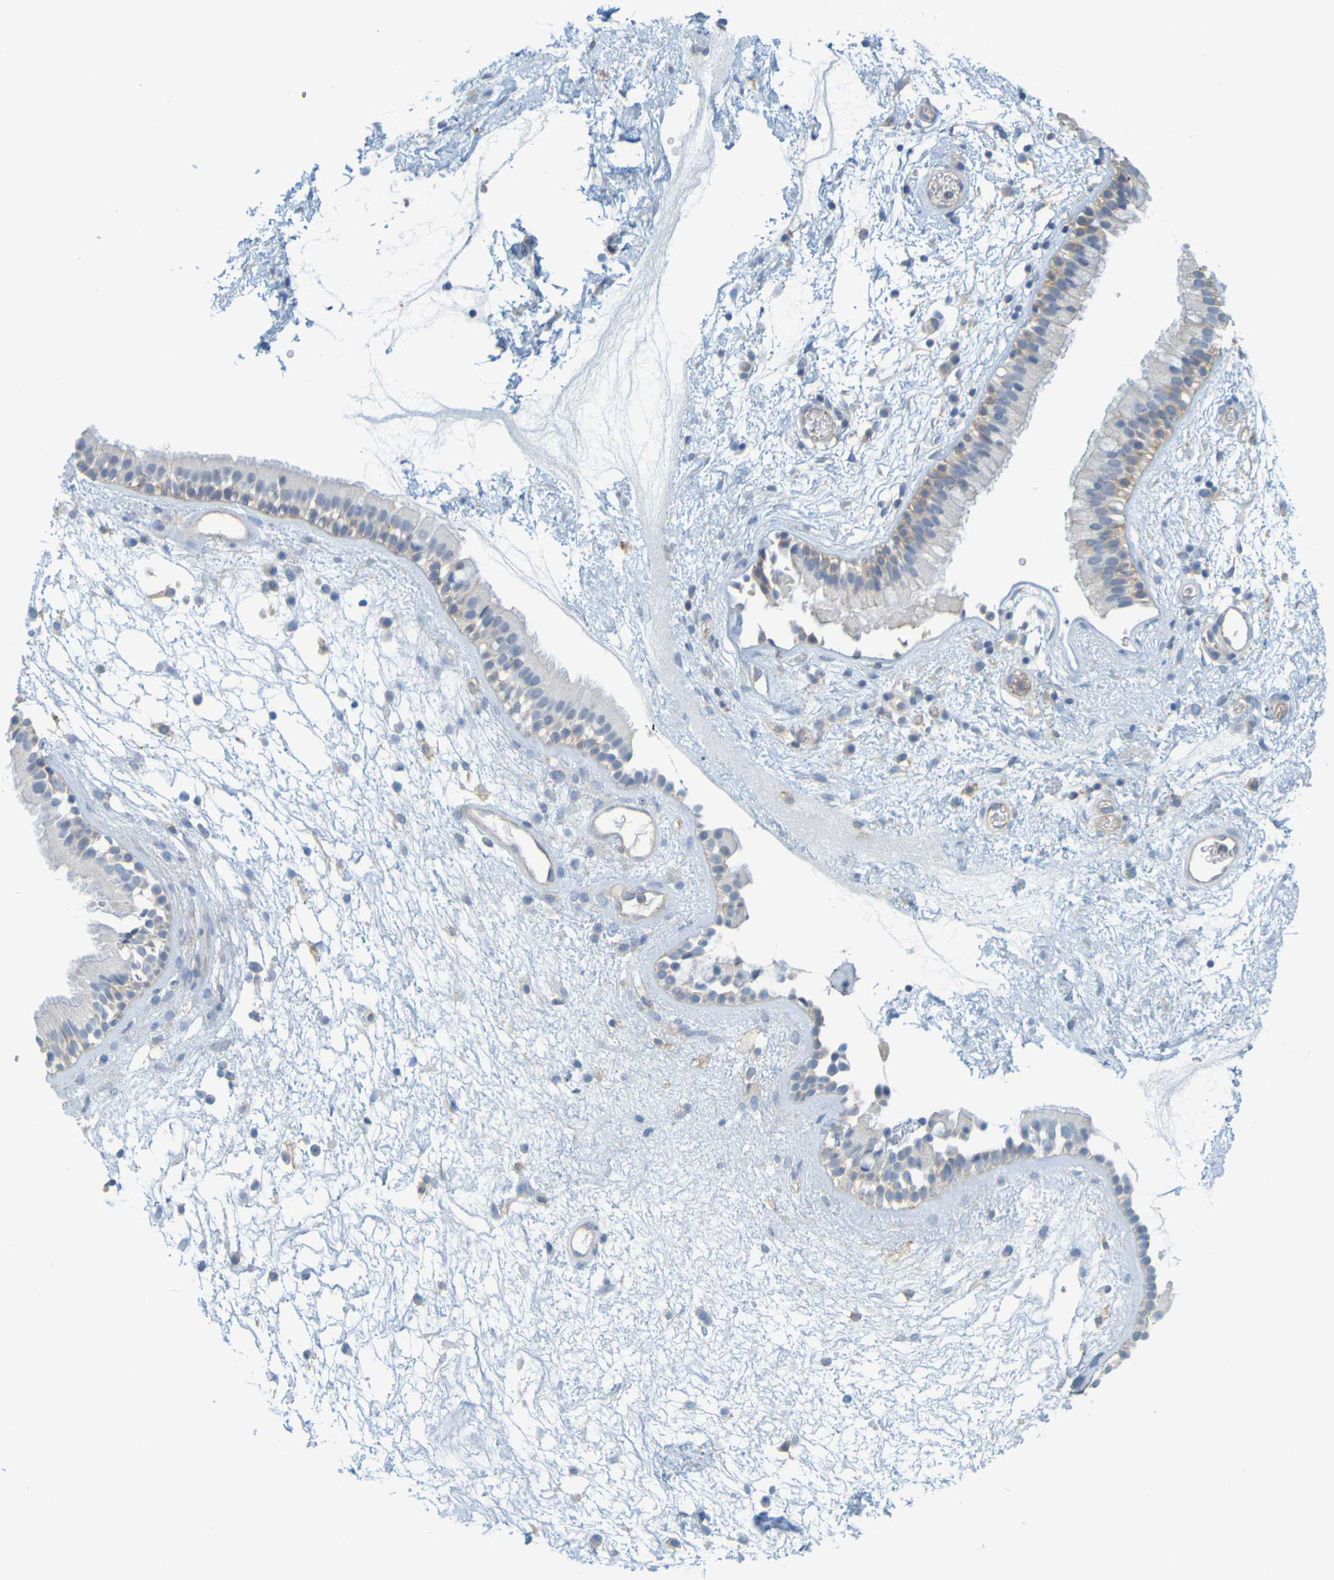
{"staining": {"intensity": "moderate", "quantity": "25%-75%", "location": "cytoplasmic/membranous"}, "tissue": "nasopharynx", "cell_type": "Respiratory epithelial cells", "image_type": "normal", "snomed": [{"axis": "morphology", "description": "Normal tissue, NOS"}, {"axis": "morphology", "description": "Inflammation, NOS"}, {"axis": "topography", "description": "Nasopharynx"}], "caption": "This micrograph reveals immunohistochemistry staining of normal nasopharynx, with medium moderate cytoplasmic/membranous staining in about 25%-75% of respiratory epithelial cells.", "gene": "APPL1", "patient": {"sex": "male", "age": 48}}